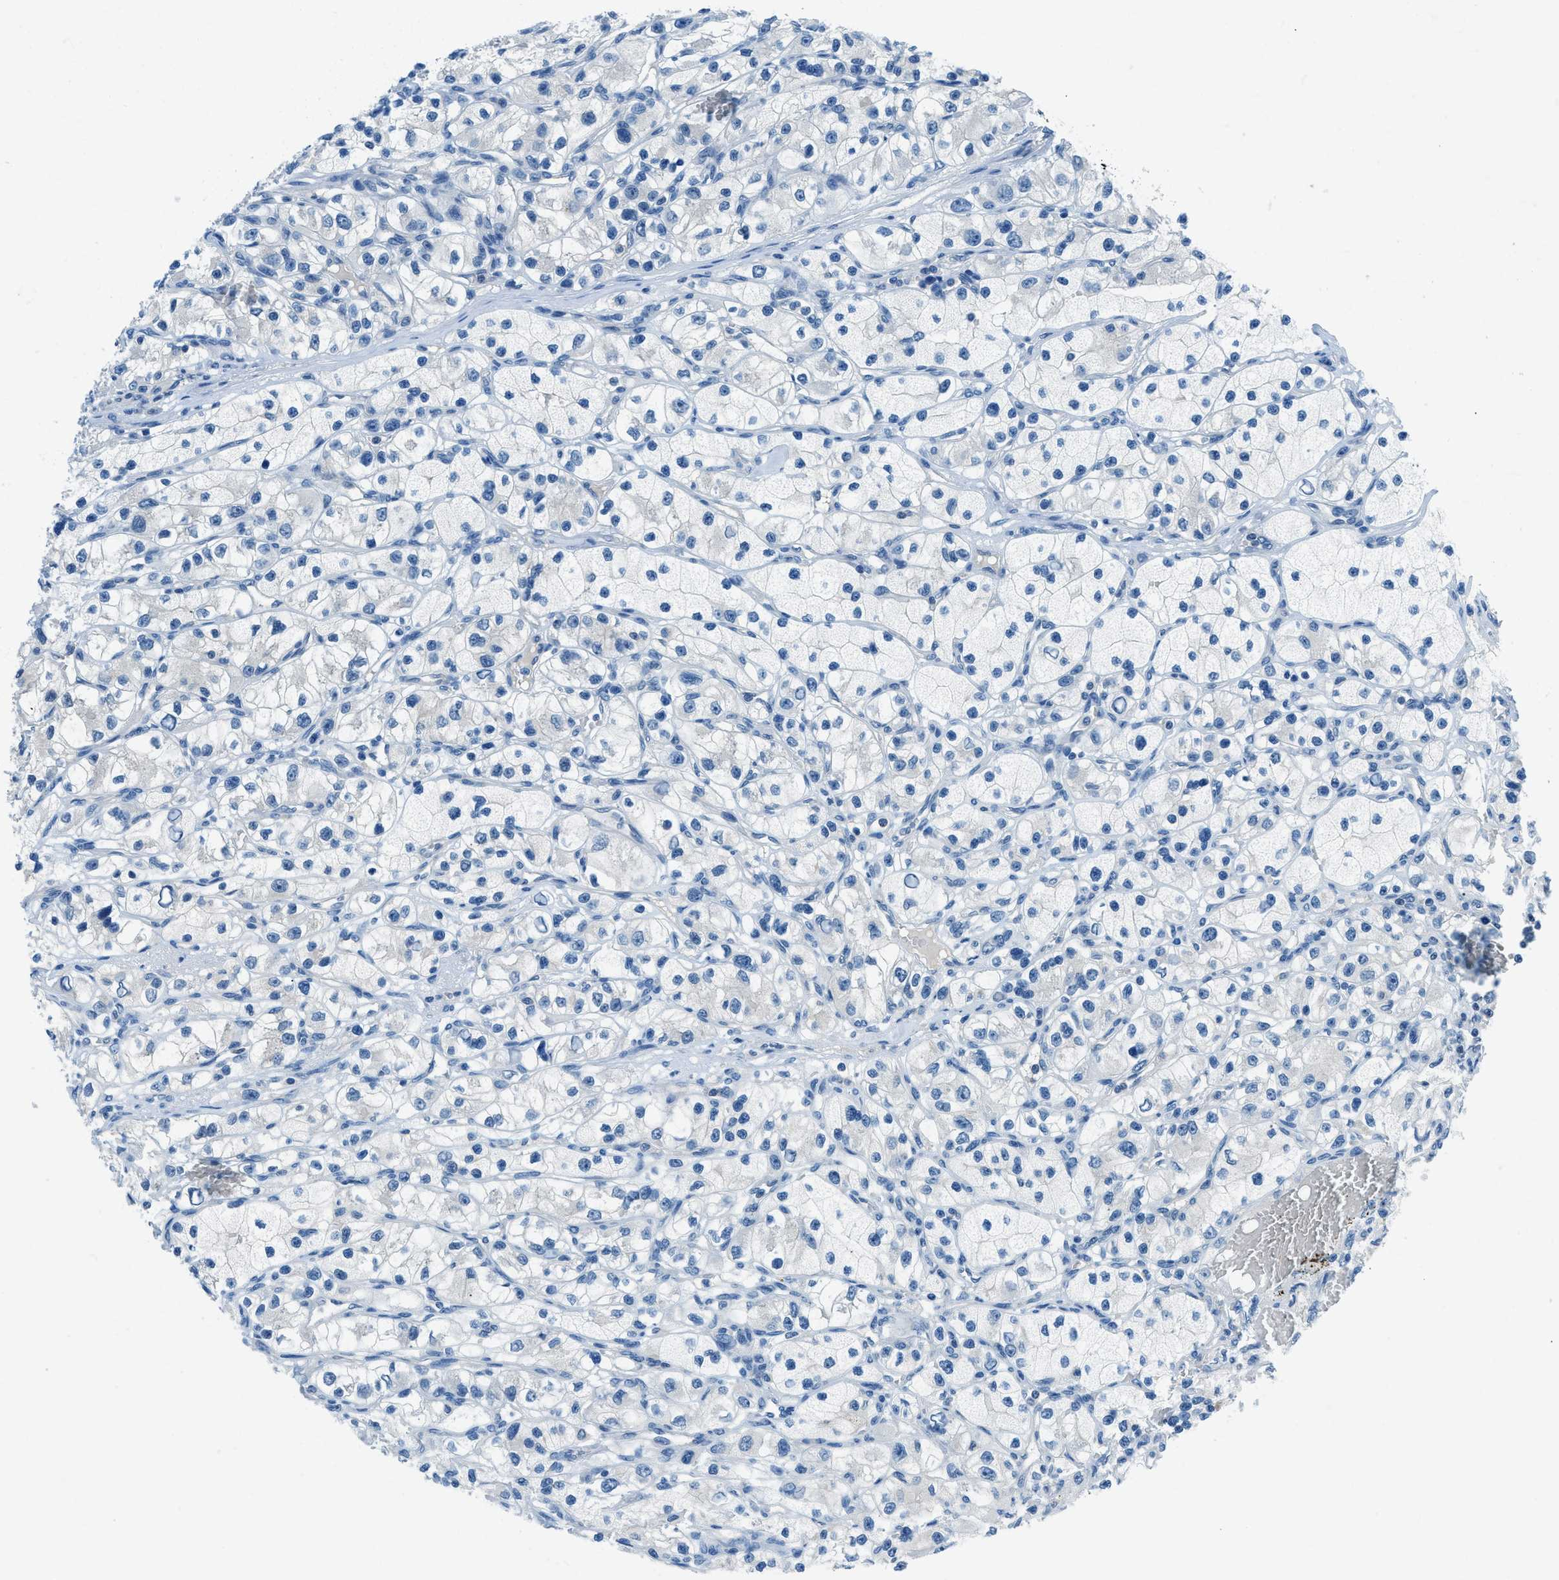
{"staining": {"intensity": "negative", "quantity": "none", "location": "none"}, "tissue": "renal cancer", "cell_type": "Tumor cells", "image_type": "cancer", "snomed": [{"axis": "morphology", "description": "Adenocarcinoma, NOS"}, {"axis": "topography", "description": "Kidney"}], "caption": "Tumor cells show no significant staining in renal cancer (adenocarcinoma). (DAB (3,3'-diaminobenzidine) immunohistochemistry with hematoxylin counter stain).", "gene": "ACP1", "patient": {"sex": "female", "age": 57}}